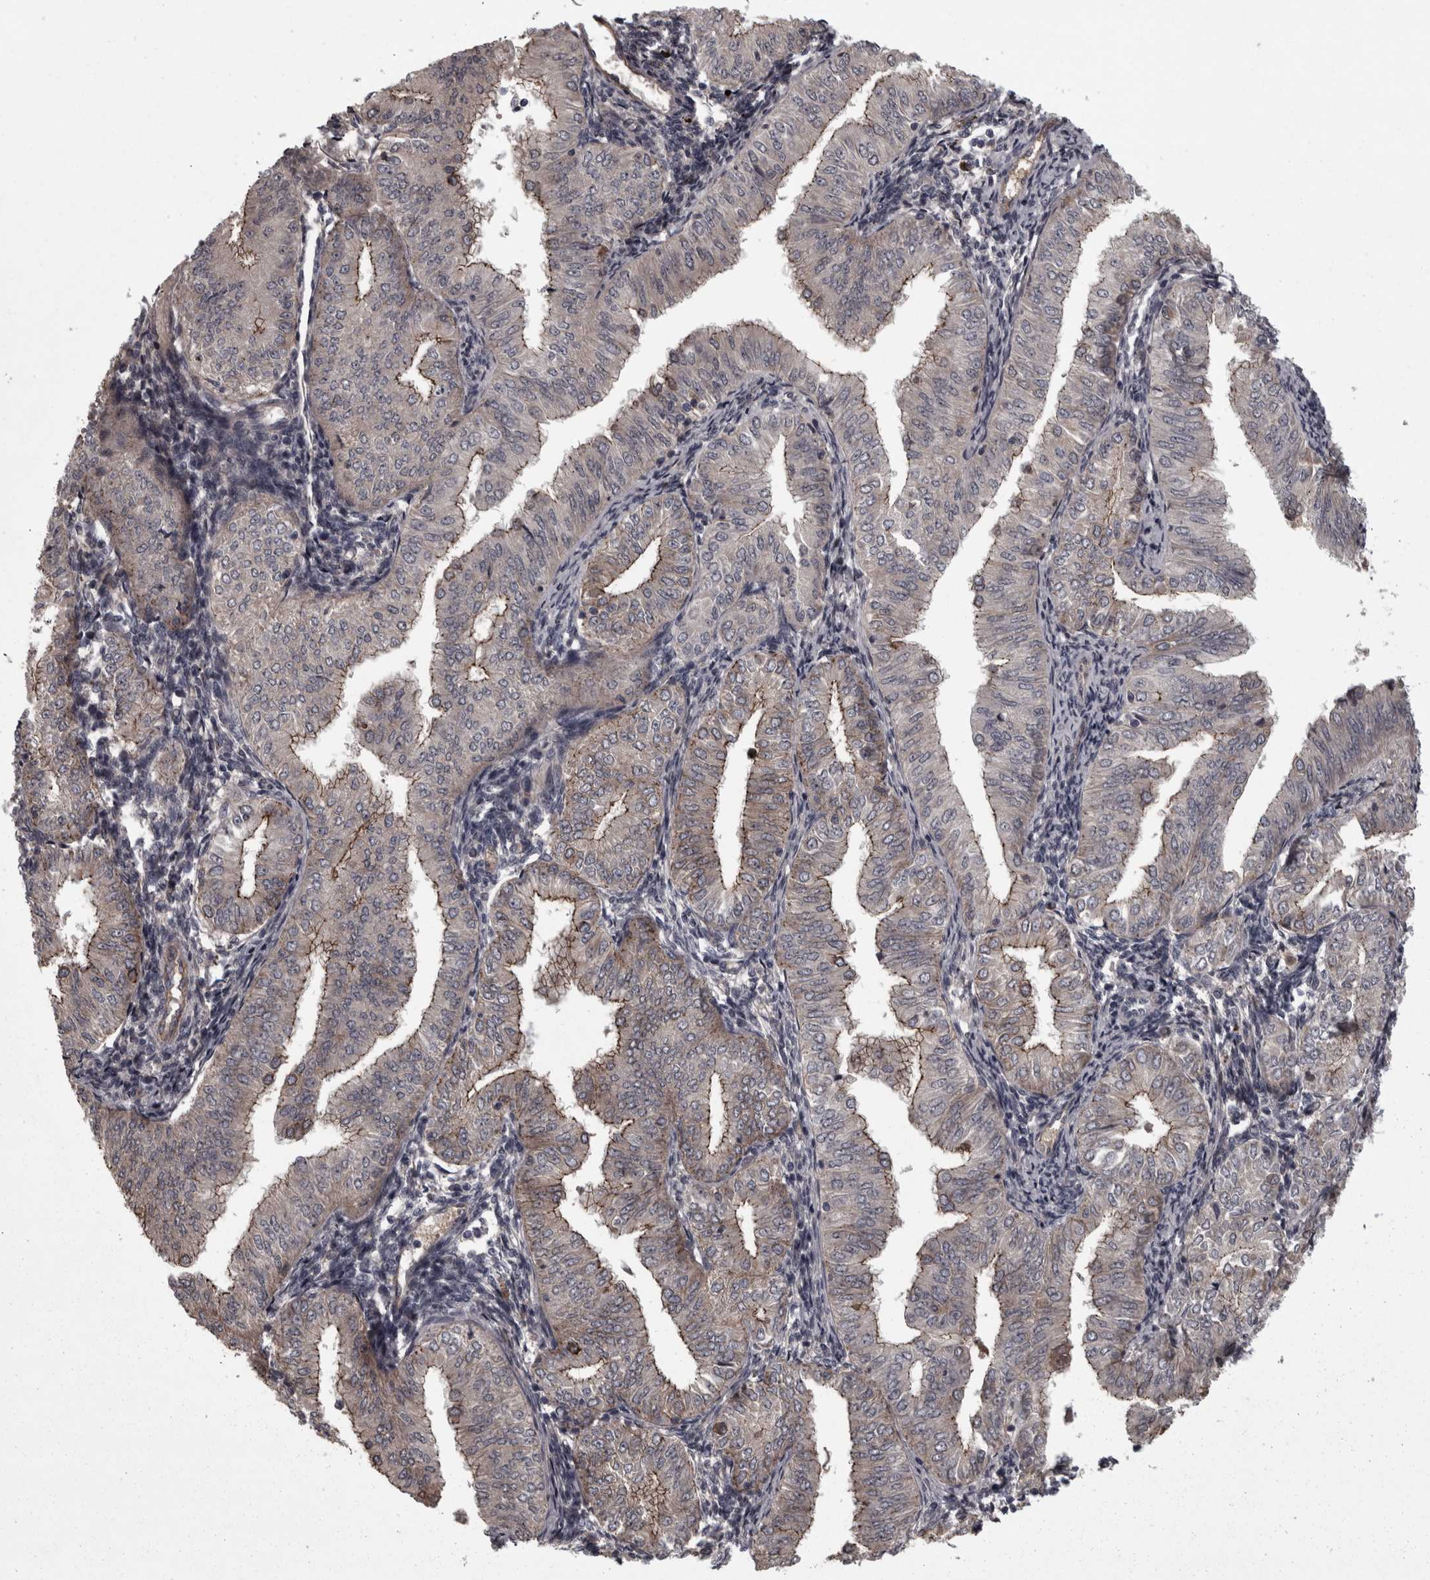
{"staining": {"intensity": "weak", "quantity": ">75%", "location": "cytoplasmic/membranous"}, "tissue": "endometrial cancer", "cell_type": "Tumor cells", "image_type": "cancer", "snomed": [{"axis": "morphology", "description": "Normal tissue, NOS"}, {"axis": "morphology", "description": "Adenocarcinoma, NOS"}, {"axis": "topography", "description": "Endometrium"}], "caption": "Immunohistochemical staining of human endometrial cancer displays low levels of weak cytoplasmic/membranous protein positivity in approximately >75% of tumor cells. (DAB IHC with brightfield microscopy, high magnification).", "gene": "PCDH17", "patient": {"sex": "female", "age": 53}}